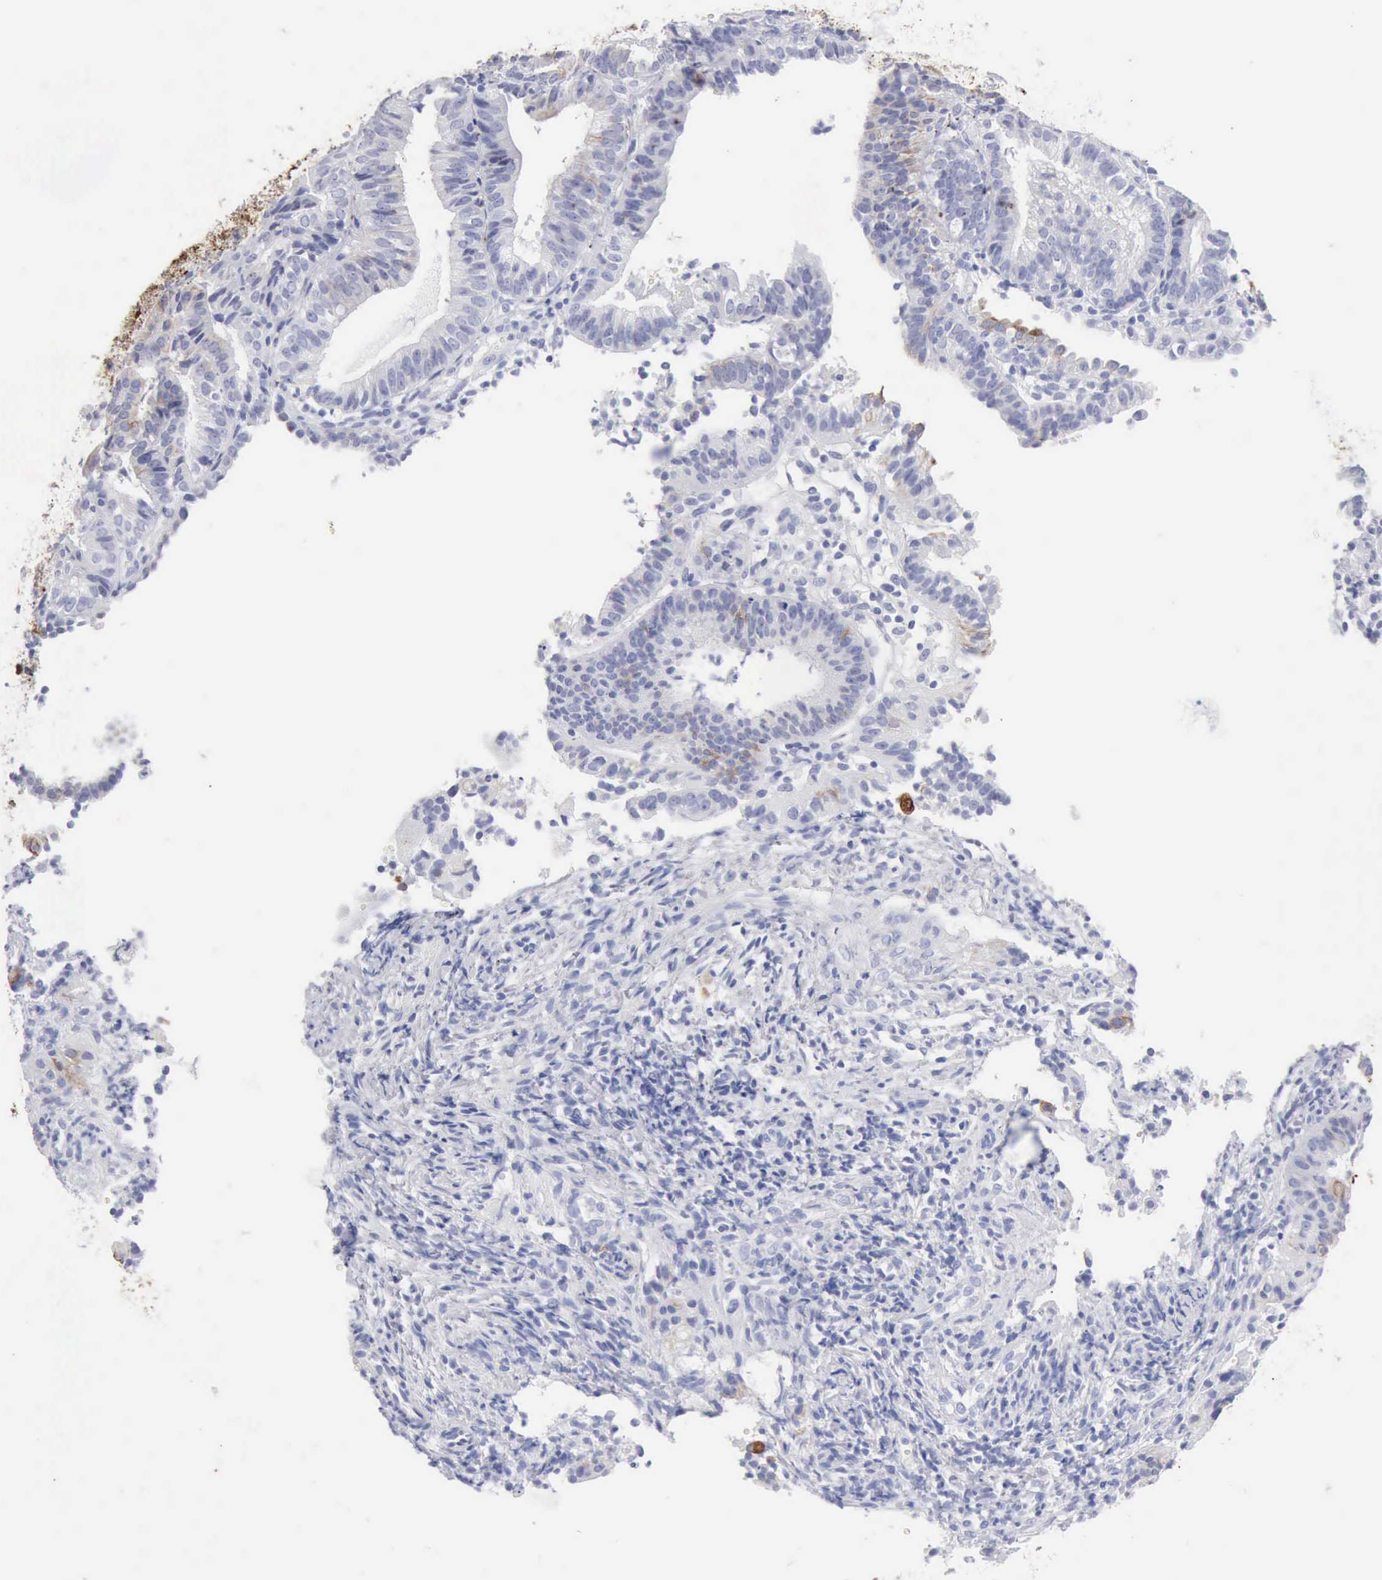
{"staining": {"intensity": "weak", "quantity": "<25%", "location": "cytoplasmic/membranous"}, "tissue": "cervical cancer", "cell_type": "Tumor cells", "image_type": "cancer", "snomed": [{"axis": "morphology", "description": "Adenocarcinoma, NOS"}, {"axis": "topography", "description": "Cervix"}], "caption": "An image of human adenocarcinoma (cervical) is negative for staining in tumor cells.", "gene": "KRT5", "patient": {"sex": "female", "age": 60}}